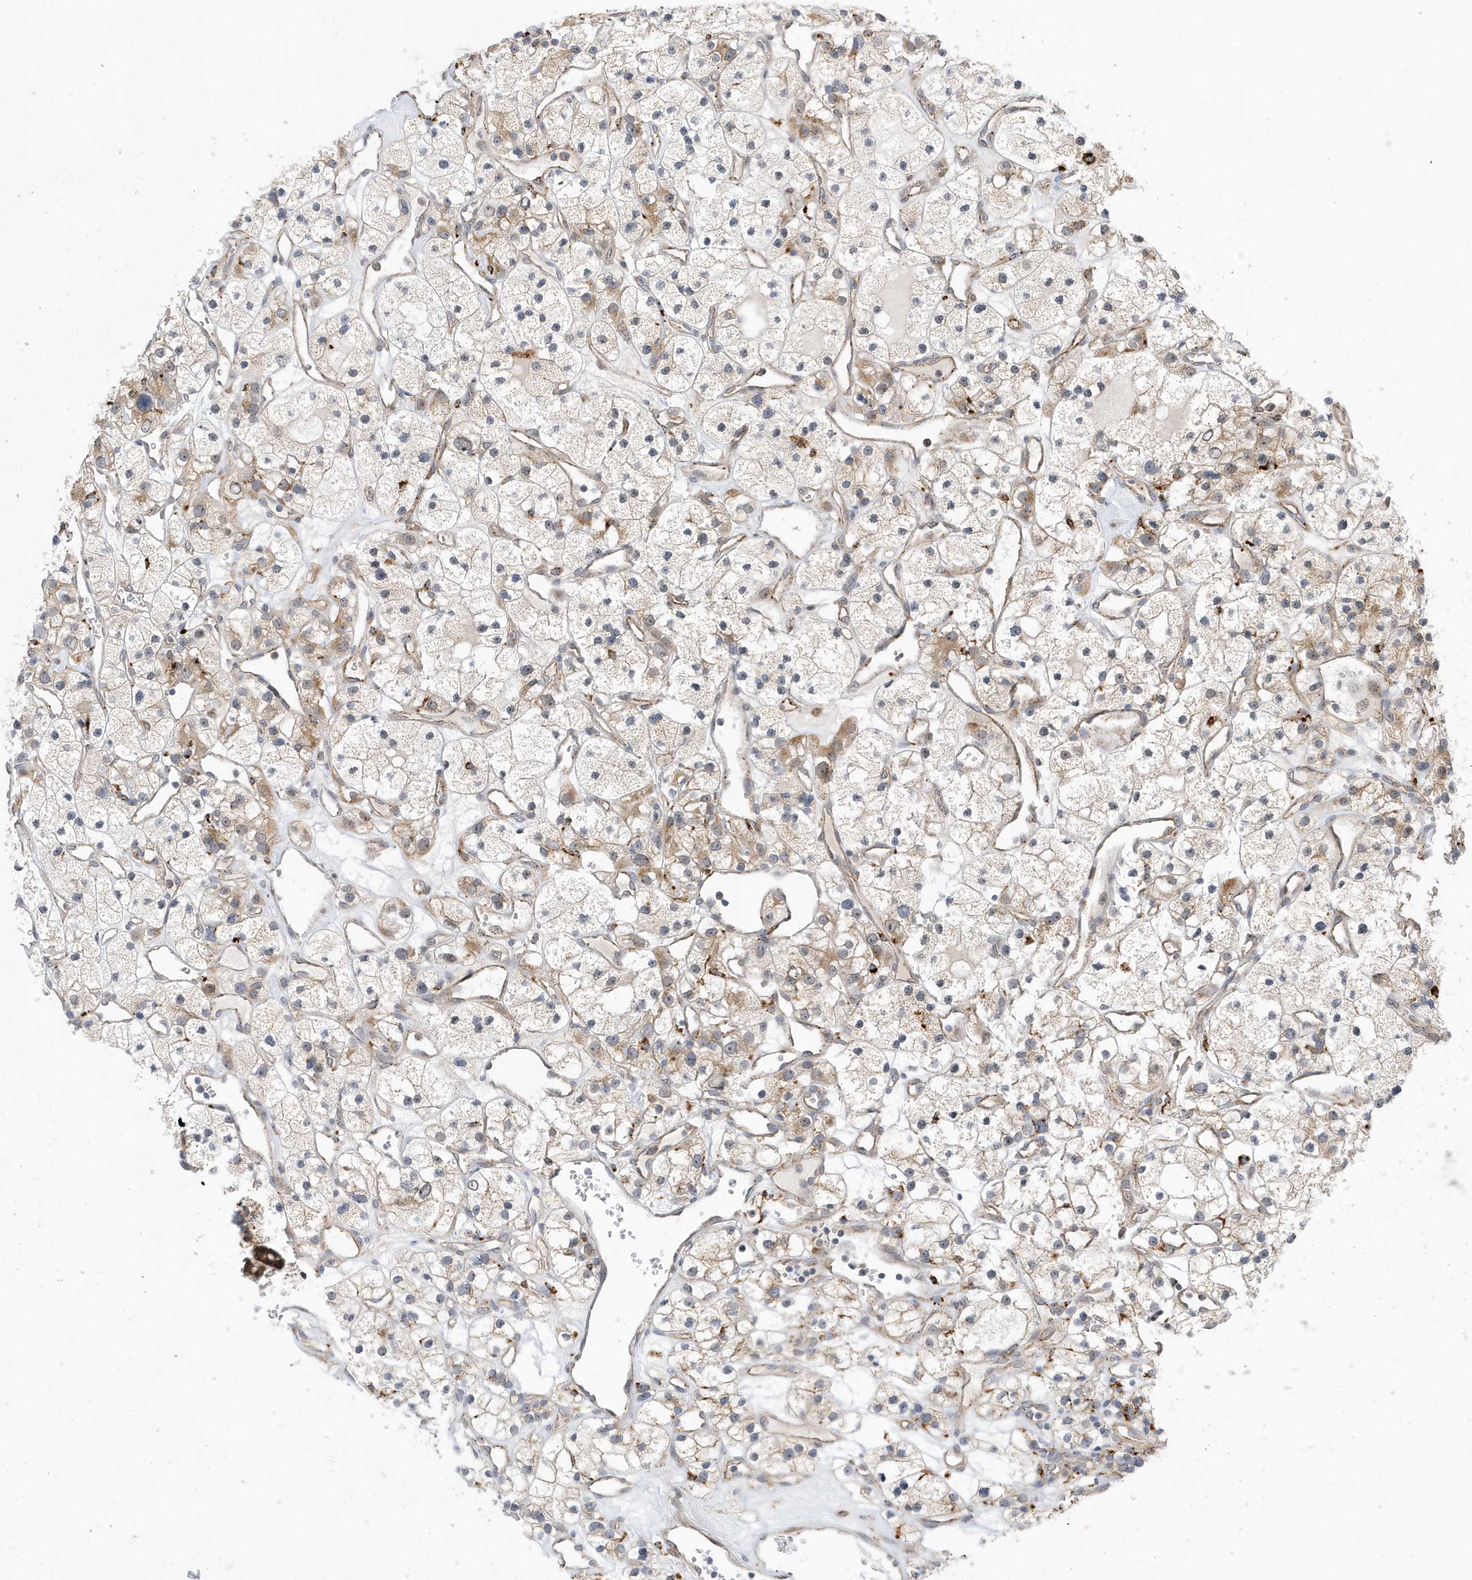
{"staining": {"intensity": "moderate", "quantity": "<25%", "location": "cytoplasmic/membranous"}, "tissue": "renal cancer", "cell_type": "Tumor cells", "image_type": "cancer", "snomed": [{"axis": "morphology", "description": "Adenocarcinoma, NOS"}, {"axis": "topography", "description": "Kidney"}], "caption": "Immunohistochemical staining of human renal cancer (adenocarcinoma) exhibits low levels of moderate cytoplasmic/membranous protein positivity in approximately <25% of tumor cells. (DAB IHC with brightfield microscopy, high magnification).", "gene": "ZNF507", "patient": {"sex": "female", "age": 57}}